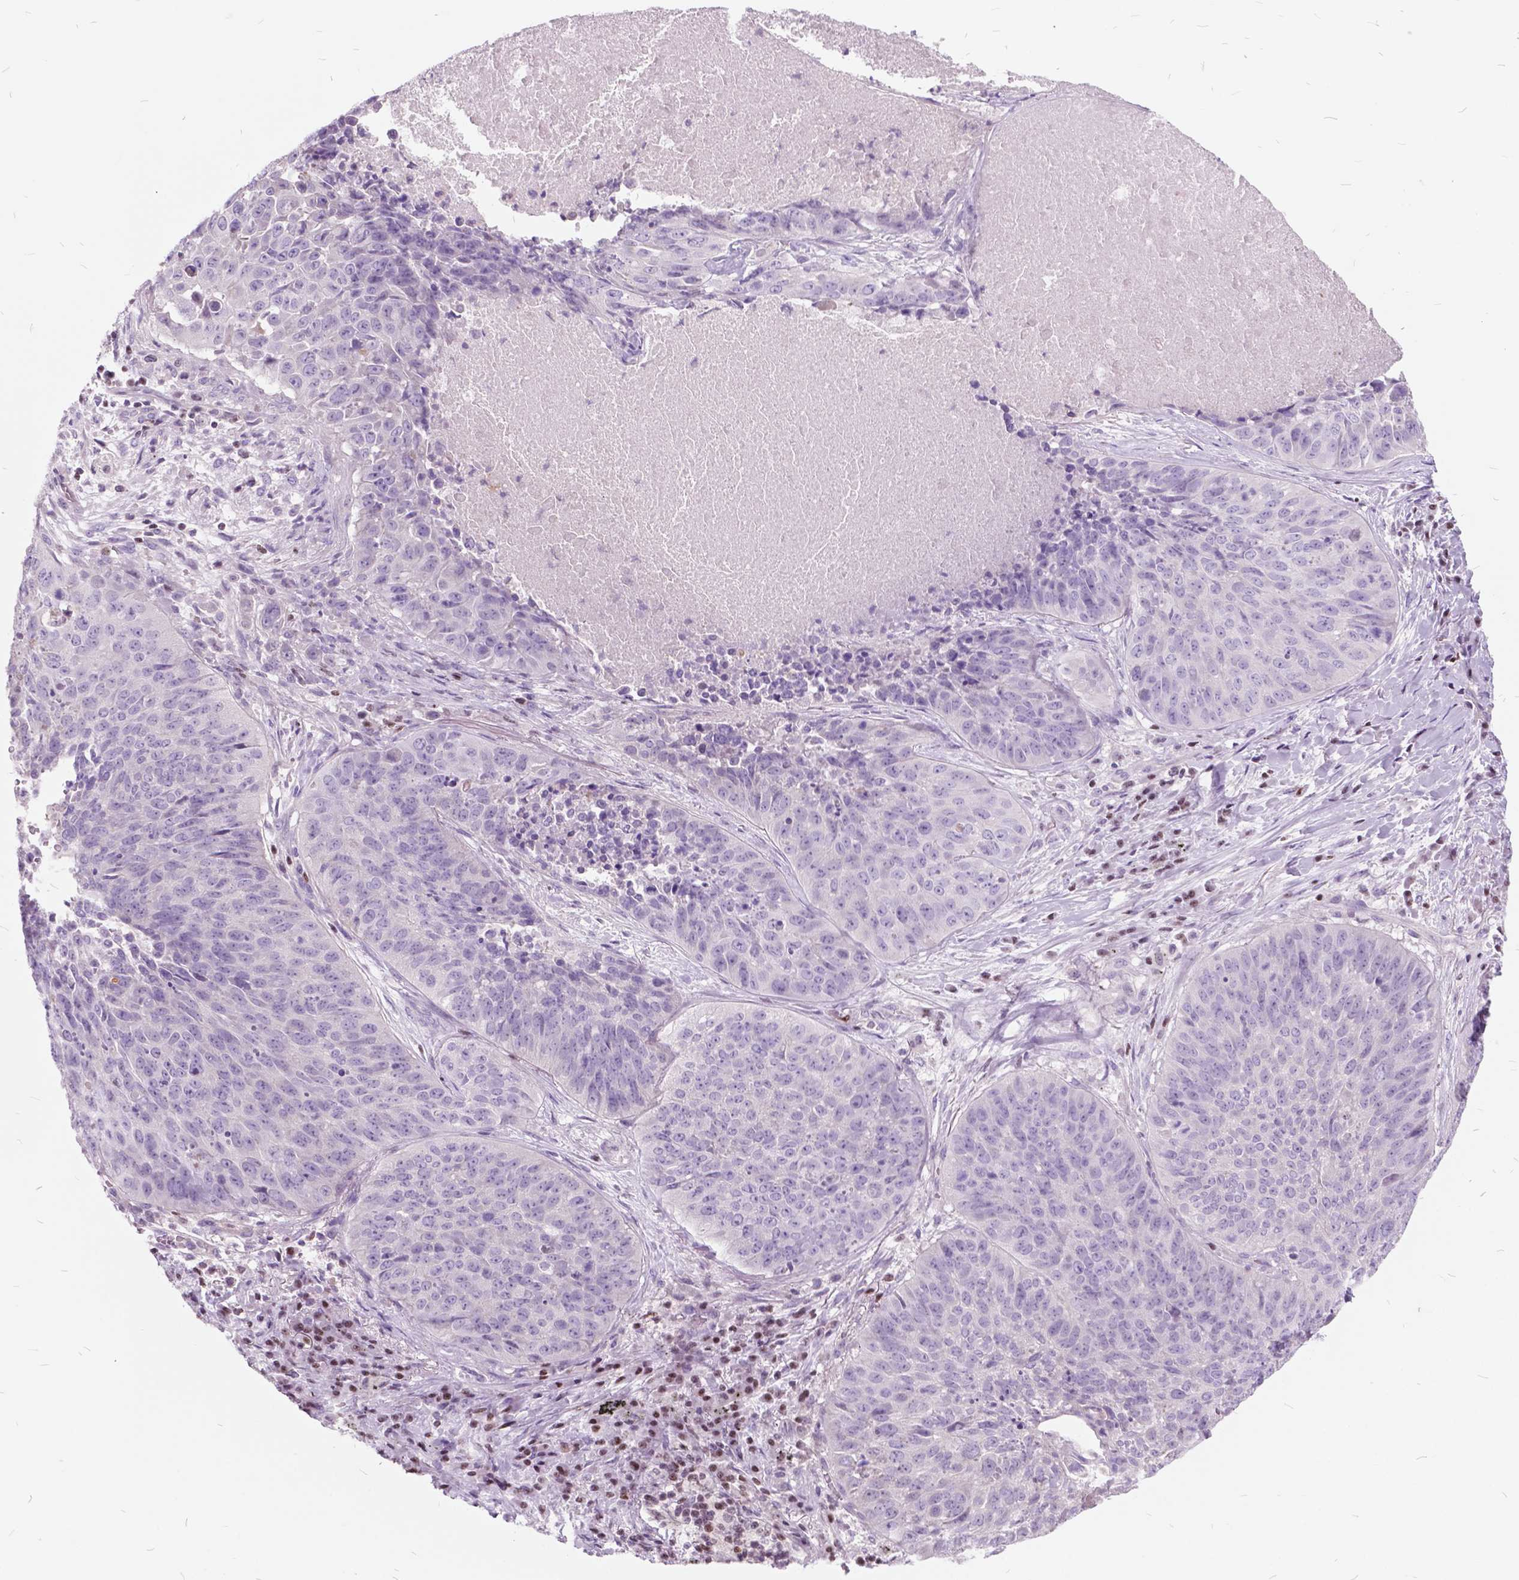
{"staining": {"intensity": "negative", "quantity": "none", "location": "none"}, "tissue": "lung cancer", "cell_type": "Tumor cells", "image_type": "cancer", "snomed": [{"axis": "morphology", "description": "Normal tissue, NOS"}, {"axis": "morphology", "description": "Squamous cell carcinoma, NOS"}, {"axis": "topography", "description": "Bronchus"}, {"axis": "topography", "description": "Lung"}], "caption": "A photomicrograph of lung cancer stained for a protein reveals no brown staining in tumor cells.", "gene": "SP140", "patient": {"sex": "male", "age": 64}}